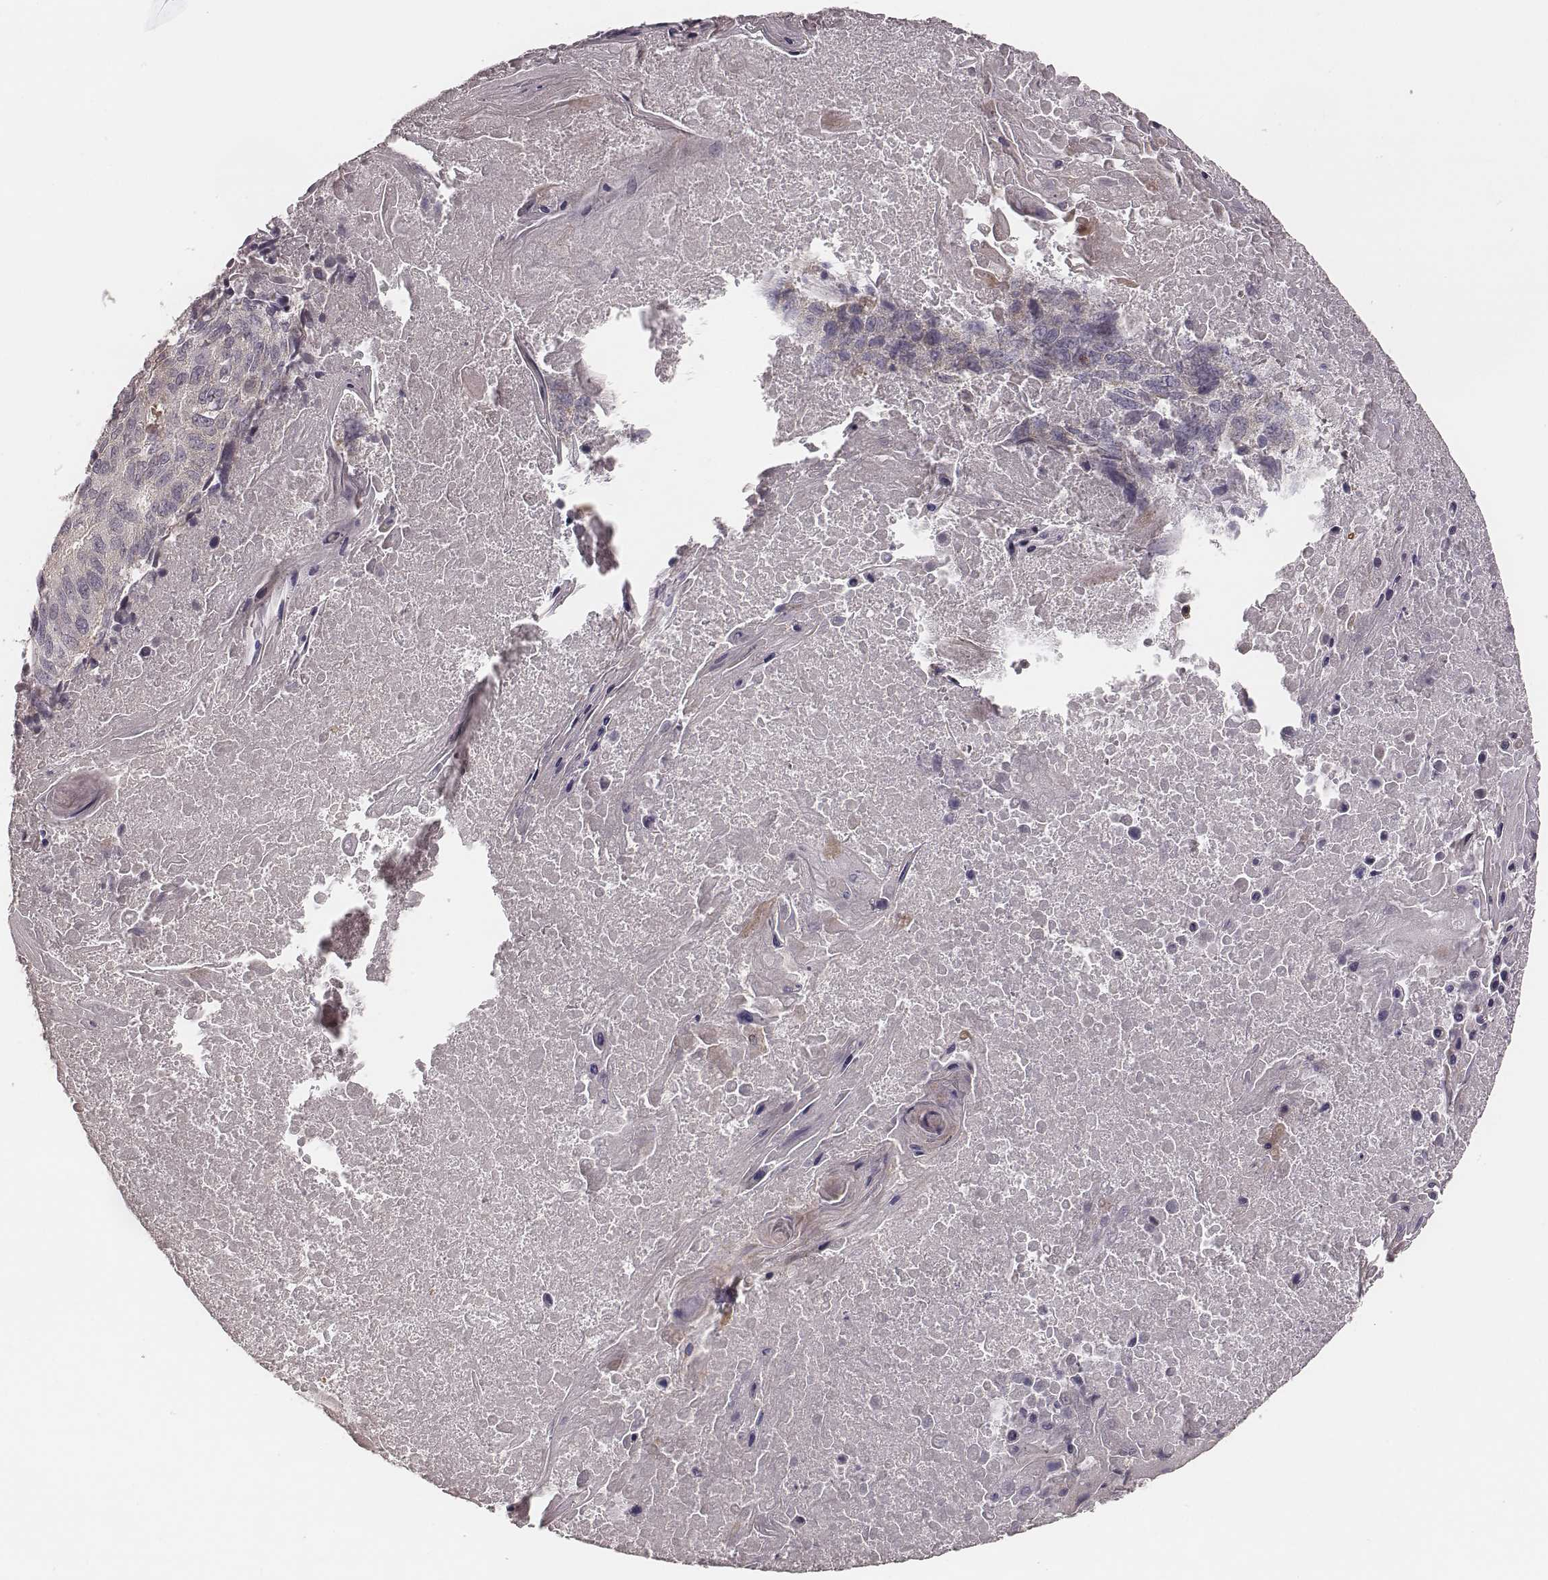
{"staining": {"intensity": "negative", "quantity": "none", "location": "none"}, "tissue": "lung cancer", "cell_type": "Tumor cells", "image_type": "cancer", "snomed": [{"axis": "morphology", "description": "Squamous cell carcinoma, NOS"}, {"axis": "topography", "description": "Lung"}], "caption": "DAB immunohistochemical staining of human lung cancer shows no significant expression in tumor cells. Brightfield microscopy of immunohistochemistry (IHC) stained with DAB (3,3'-diaminobenzidine) (brown) and hematoxylin (blue), captured at high magnification.", "gene": "CD8A", "patient": {"sex": "male", "age": 73}}